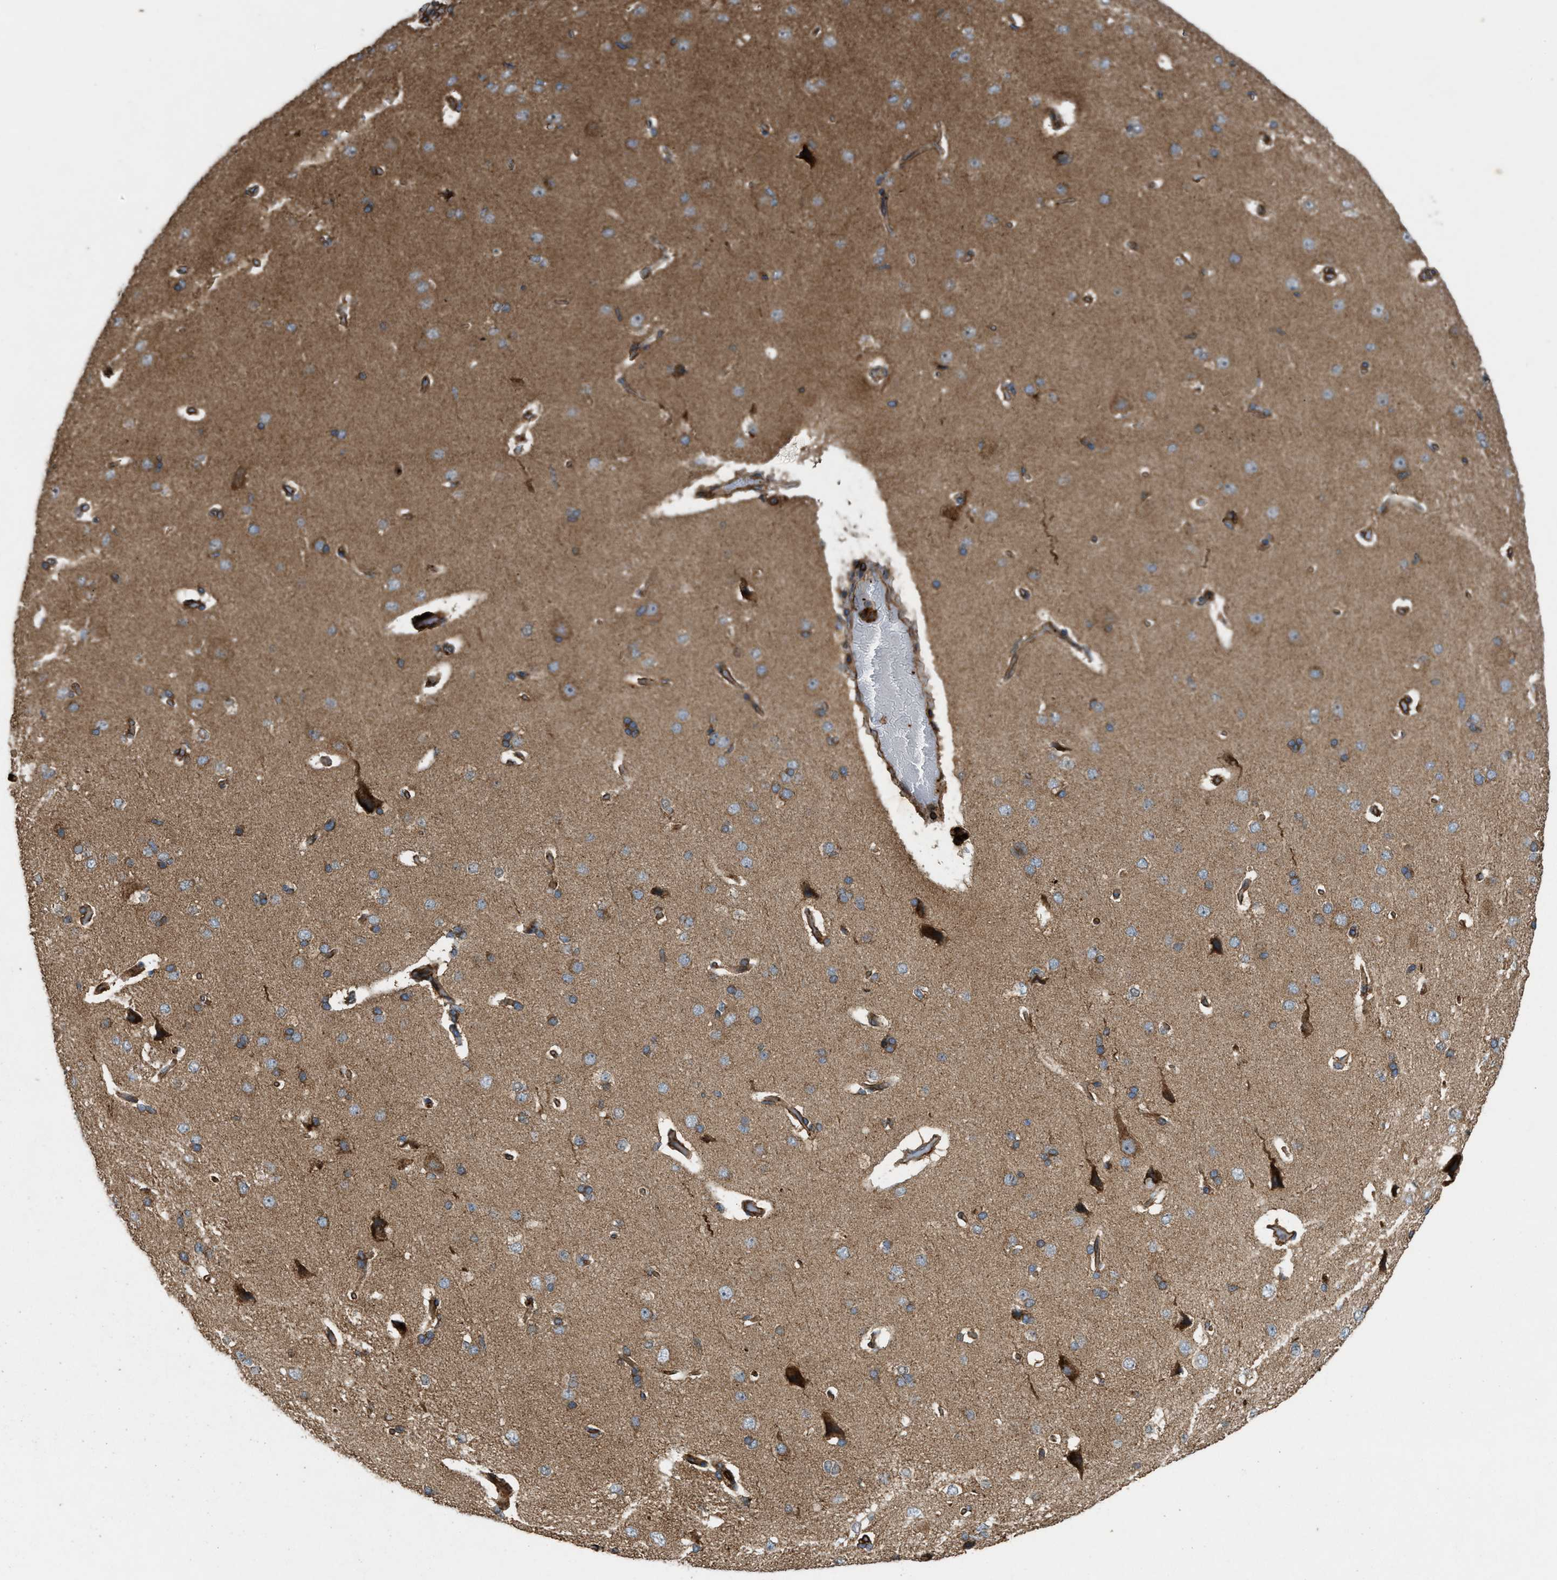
{"staining": {"intensity": "strong", "quantity": ">75%", "location": "cytoplasmic/membranous"}, "tissue": "cerebral cortex", "cell_type": "Endothelial cells", "image_type": "normal", "snomed": [{"axis": "morphology", "description": "Normal tissue, NOS"}, {"axis": "topography", "description": "Cerebral cortex"}], "caption": "Immunohistochemical staining of normal human cerebral cortex shows high levels of strong cytoplasmic/membranous staining in approximately >75% of endothelial cells. The staining is performed using DAB (3,3'-diaminobenzidine) brown chromogen to label protein expression. The nuclei are counter-stained blue using hematoxylin.", "gene": "EGLN1", "patient": {"sex": "male", "age": 62}}